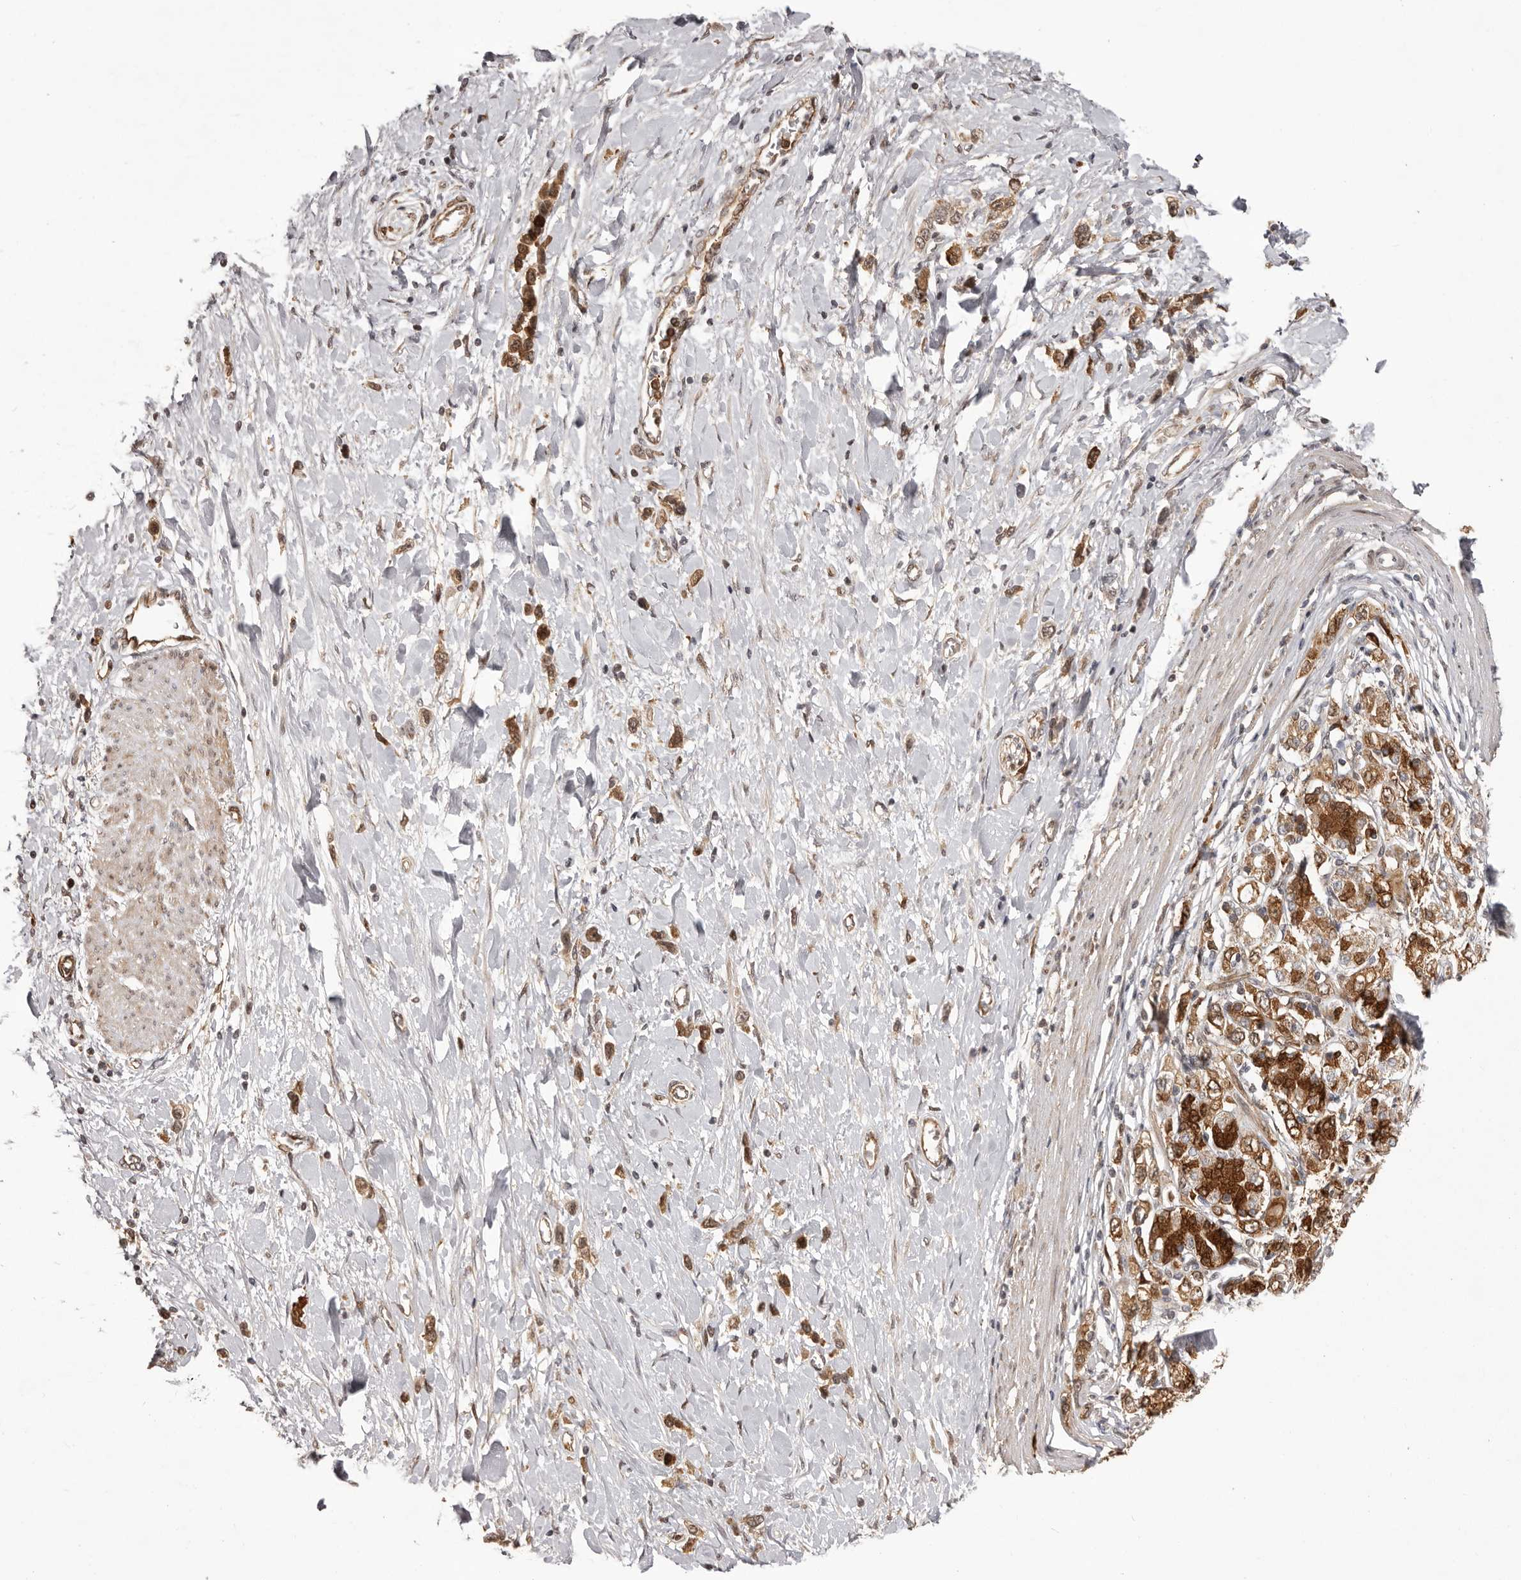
{"staining": {"intensity": "moderate", "quantity": ">75%", "location": "cytoplasmic/membranous"}, "tissue": "stomach cancer", "cell_type": "Tumor cells", "image_type": "cancer", "snomed": [{"axis": "morphology", "description": "Adenocarcinoma, NOS"}, {"axis": "topography", "description": "Stomach"}], "caption": "IHC image of human stomach cancer (adenocarcinoma) stained for a protein (brown), which displays medium levels of moderate cytoplasmic/membranous positivity in about >75% of tumor cells.", "gene": "GFOD1", "patient": {"sex": "female", "age": 65}}